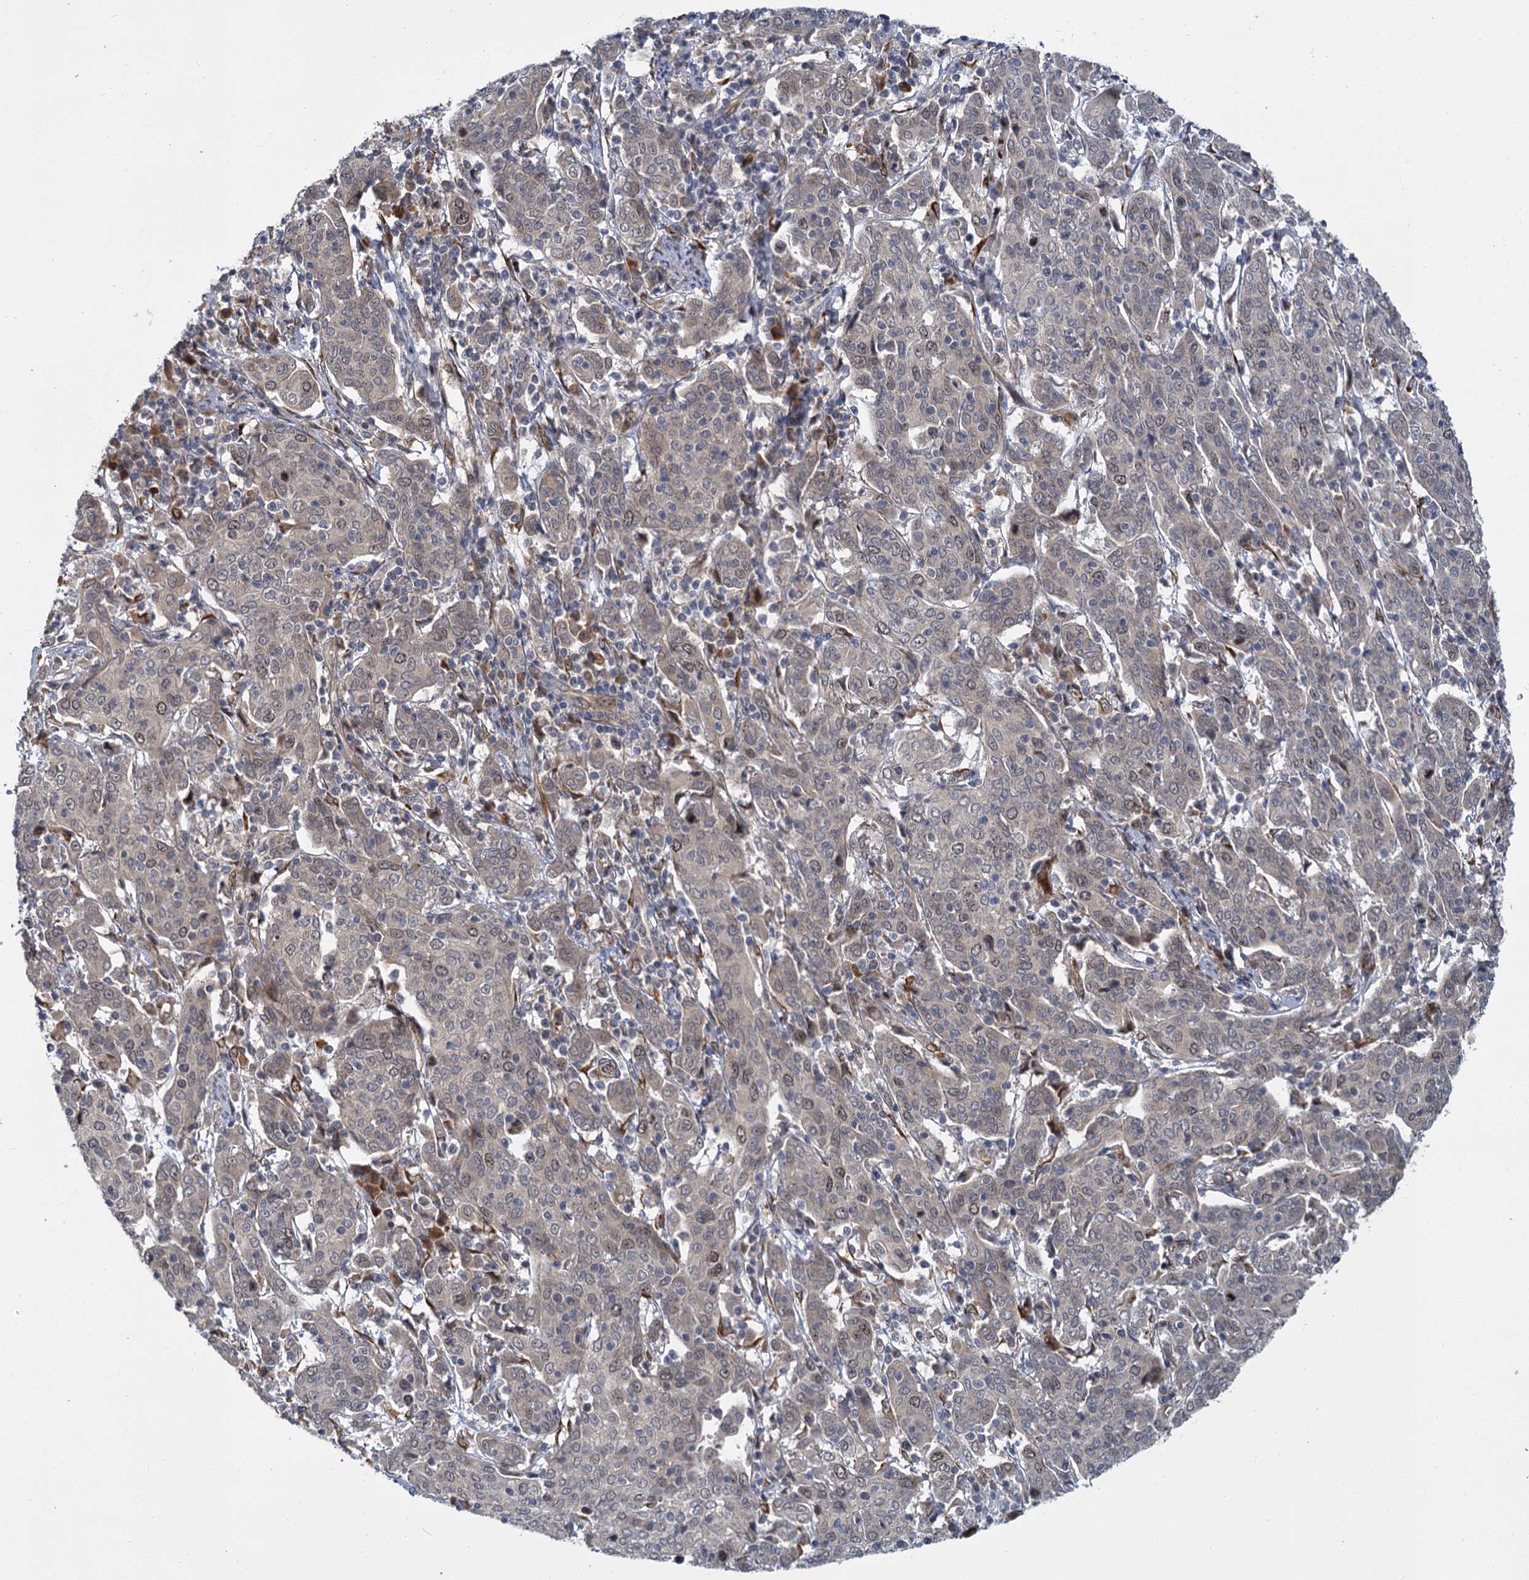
{"staining": {"intensity": "negative", "quantity": "none", "location": "none"}, "tissue": "cervical cancer", "cell_type": "Tumor cells", "image_type": "cancer", "snomed": [{"axis": "morphology", "description": "Squamous cell carcinoma, NOS"}, {"axis": "topography", "description": "Cervix"}], "caption": "Immunohistochemistry of human cervical squamous cell carcinoma exhibits no staining in tumor cells.", "gene": "APBA2", "patient": {"sex": "female", "age": 67}}